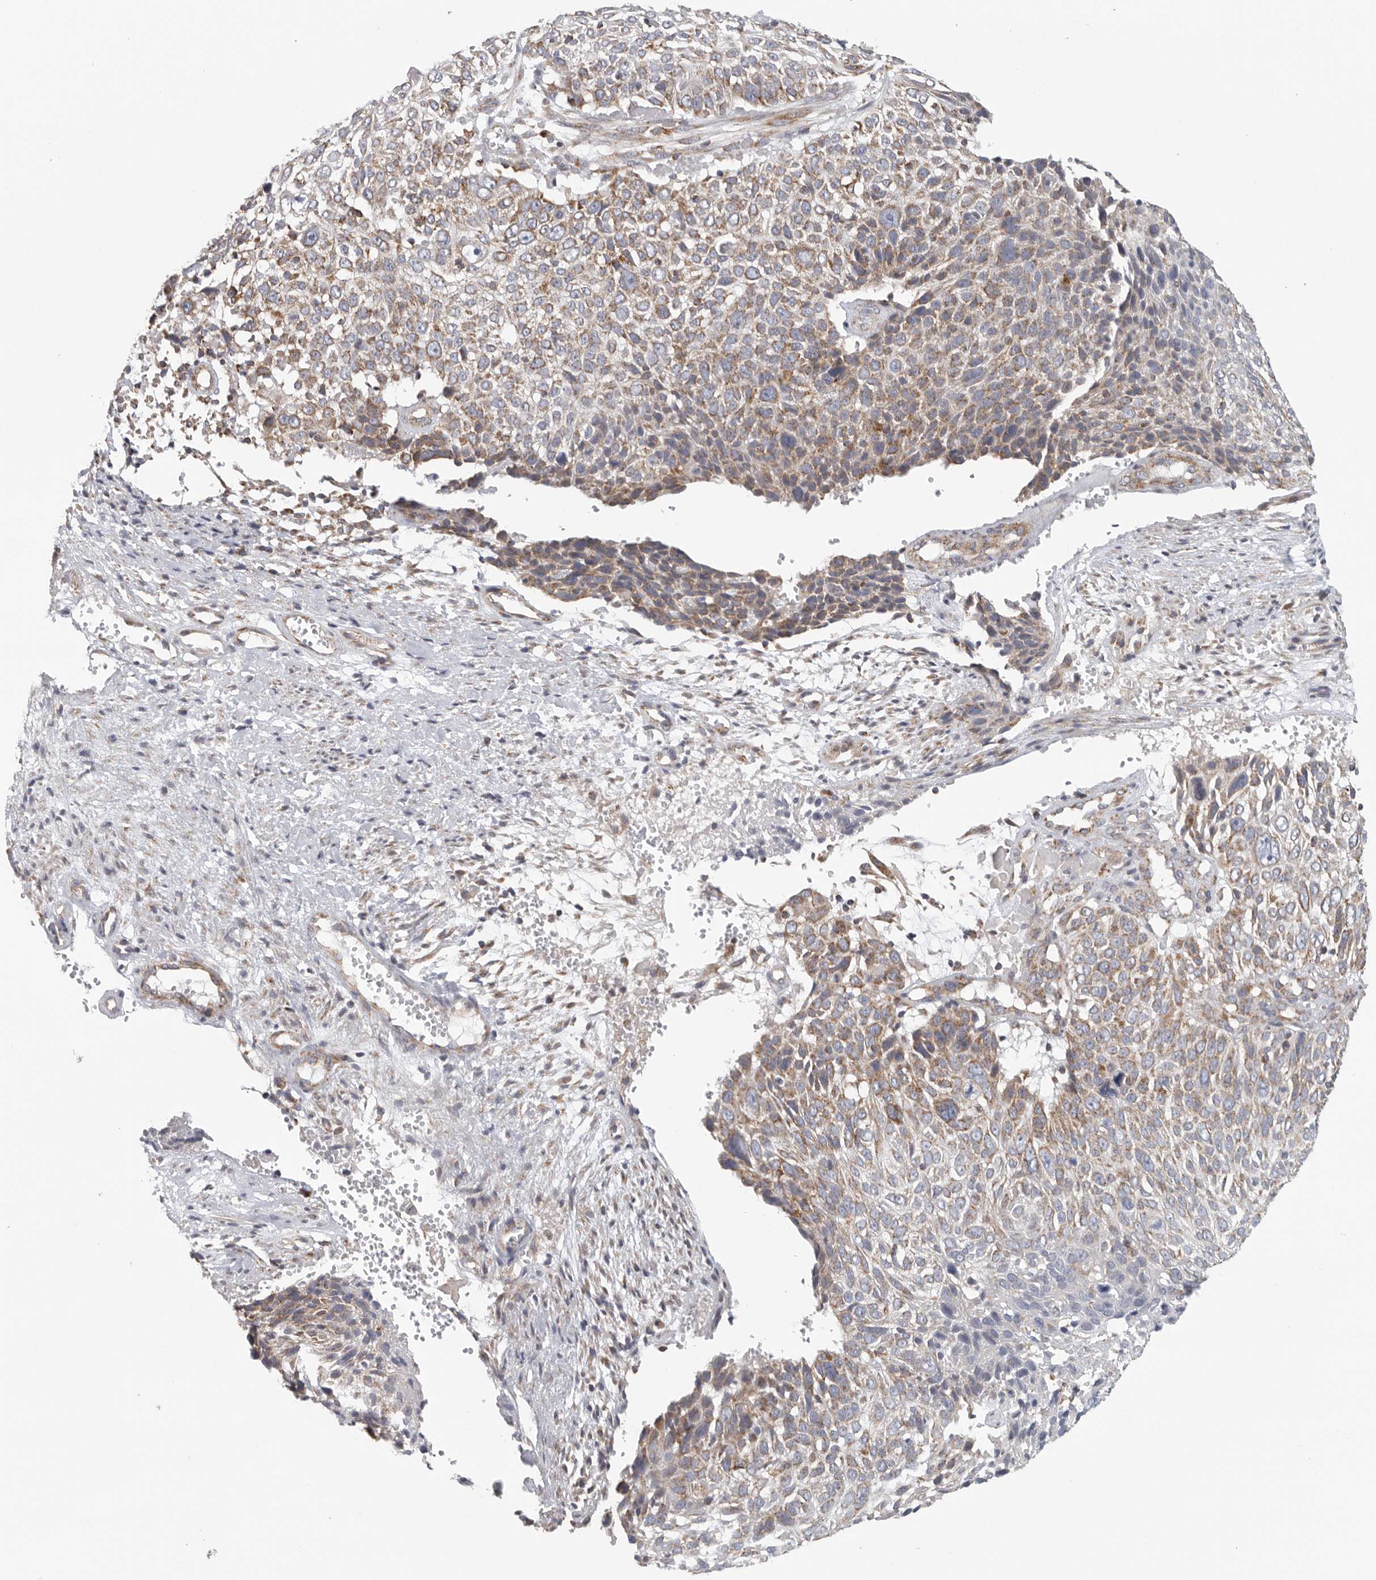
{"staining": {"intensity": "moderate", "quantity": ">75%", "location": "cytoplasmic/membranous"}, "tissue": "cervical cancer", "cell_type": "Tumor cells", "image_type": "cancer", "snomed": [{"axis": "morphology", "description": "Squamous cell carcinoma, NOS"}, {"axis": "topography", "description": "Cervix"}], "caption": "Immunohistochemical staining of squamous cell carcinoma (cervical) exhibits medium levels of moderate cytoplasmic/membranous protein positivity in about >75% of tumor cells. The staining is performed using DAB (3,3'-diaminobenzidine) brown chromogen to label protein expression. The nuclei are counter-stained blue using hematoxylin.", "gene": "FKBP8", "patient": {"sex": "female", "age": 74}}